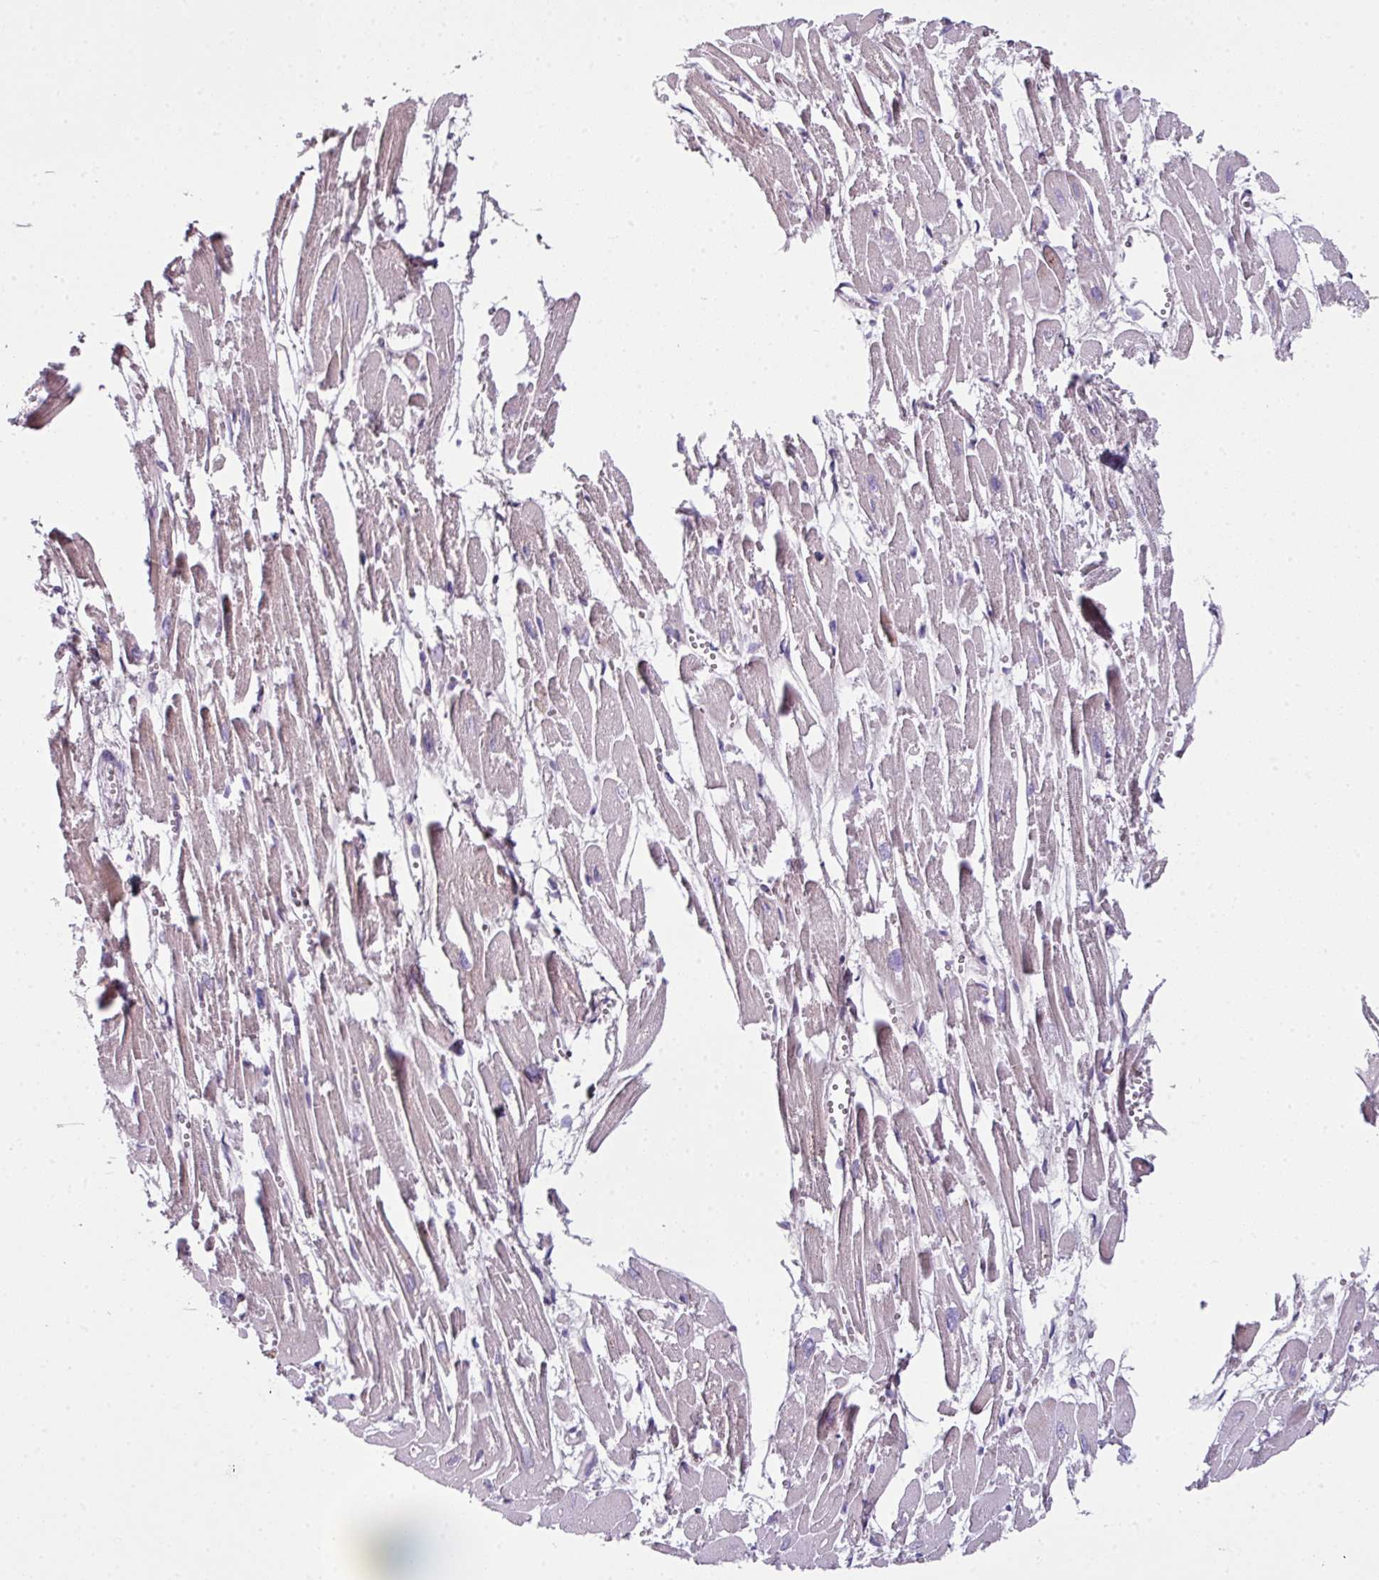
{"staining": {"intensity": "moderate", "quantity": "25%-75%", "location": "cytoplasmic/membranous"}, "tissue": "heart muscle", "cell_type": "Cardiomyocytes", "image_type": "normal", "snomed": [{"axis": "morphology", "description": "Normal tissue, NOS"}, {"axis": "topography", "description": "Heart"}], "caption": "Normal heart muscle displays moderate cytoplasmic/membranous expression in approximately 25%-75% of cardiomyocytes.", "gene": "DERPC", "patient": {"sex": "male", "age": 54}}